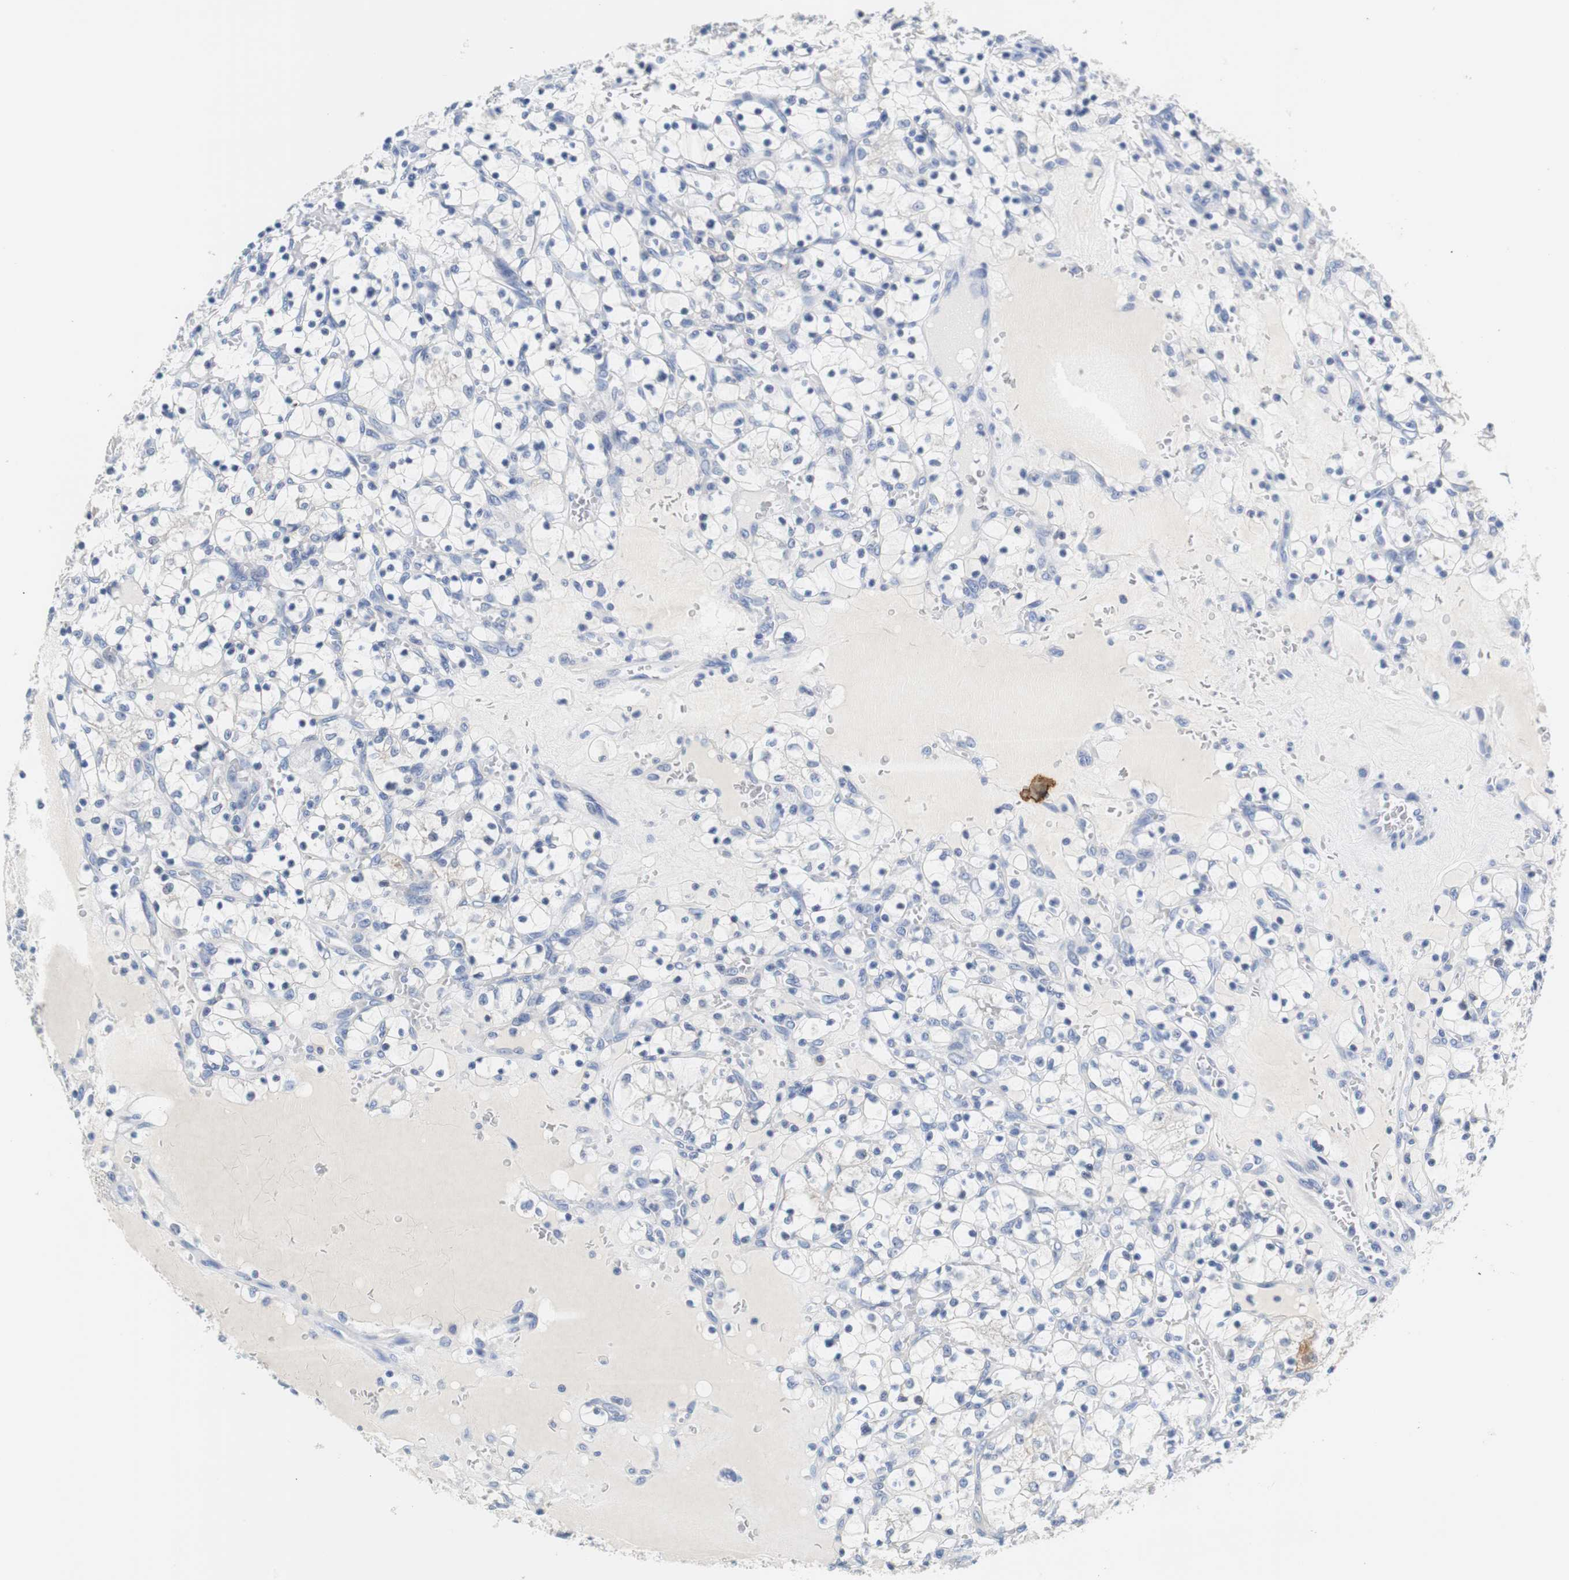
{"staining": {"intensity": "negative", "quantity": "none", "location": "none"}, "tissue": "renal cancer", "cell_type": "Tumor cells", "image_type": "cancer", "snomed": [{"axis": "morphology", "description": "Adenocarcinoma, NOS"}, {"axis": "topography", "description": "Kidney"}], "caption": "Renal cancer stained for a protein using IHC reveals no positivity tumor cells.", "gene": "PCK1", "patient": {"sex": "female", "age": 69}}